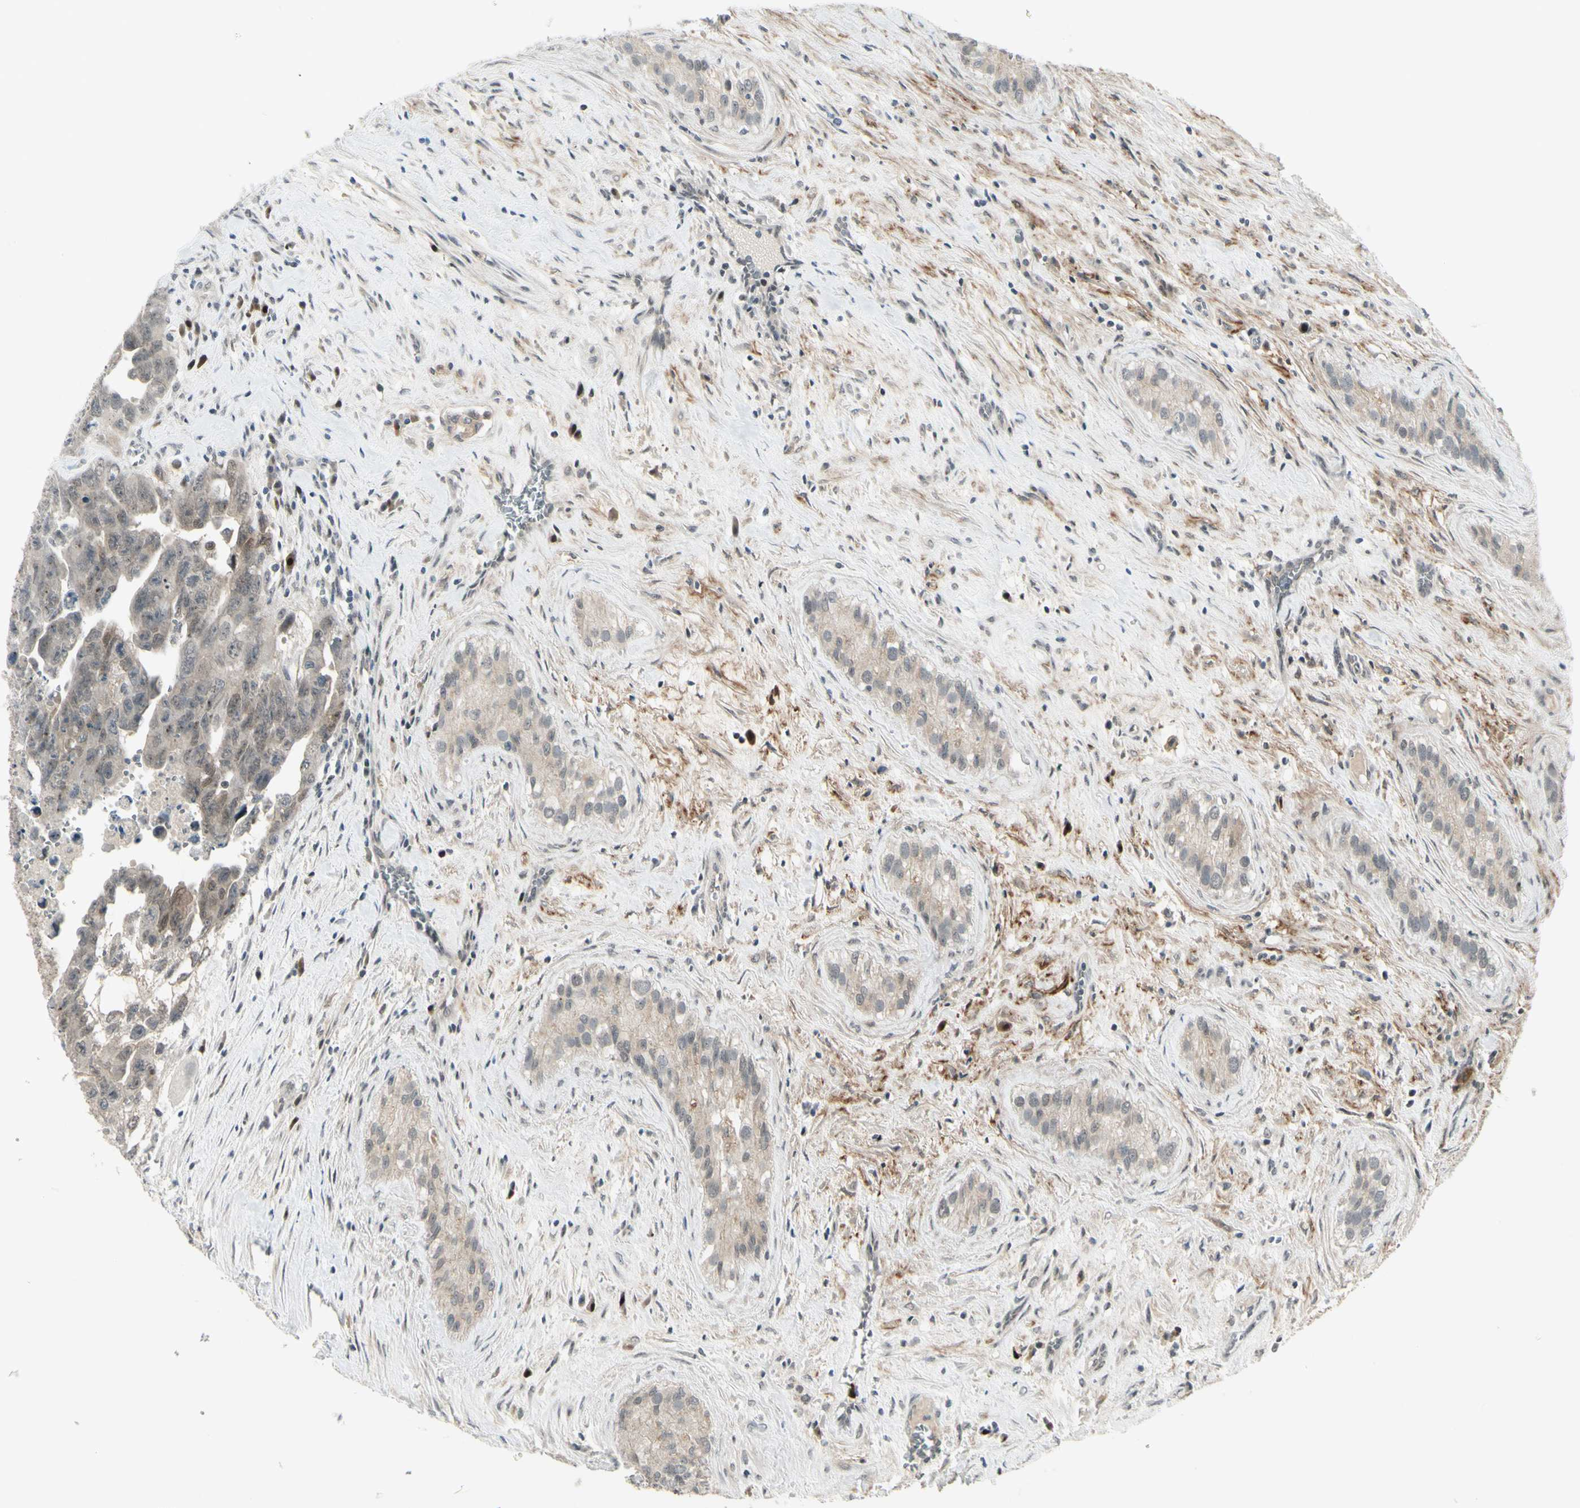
{"staining": {"intensity": "negative", "quantity": "none", "location": "none"}, "tissue": "testis cancer", "cell_type": "Tumor cells", "image_type": "cancer", "snomed": [{"axis": "morphology", "description": "Carcinoma, Embryonal, NOS"}, {"axis": "topography", "description": "Testis"}], "caption": "Immunohistochemistry histopathology image of neoplastic tissue: testis cancer (embryonal carcinoma) stained with DAB (3,3'-diaminobenzidine) demonstrates no significant protein positivity in tumor cells.", "gene": "ETNK1", "patient": {"sex": "male", "age": 28}}